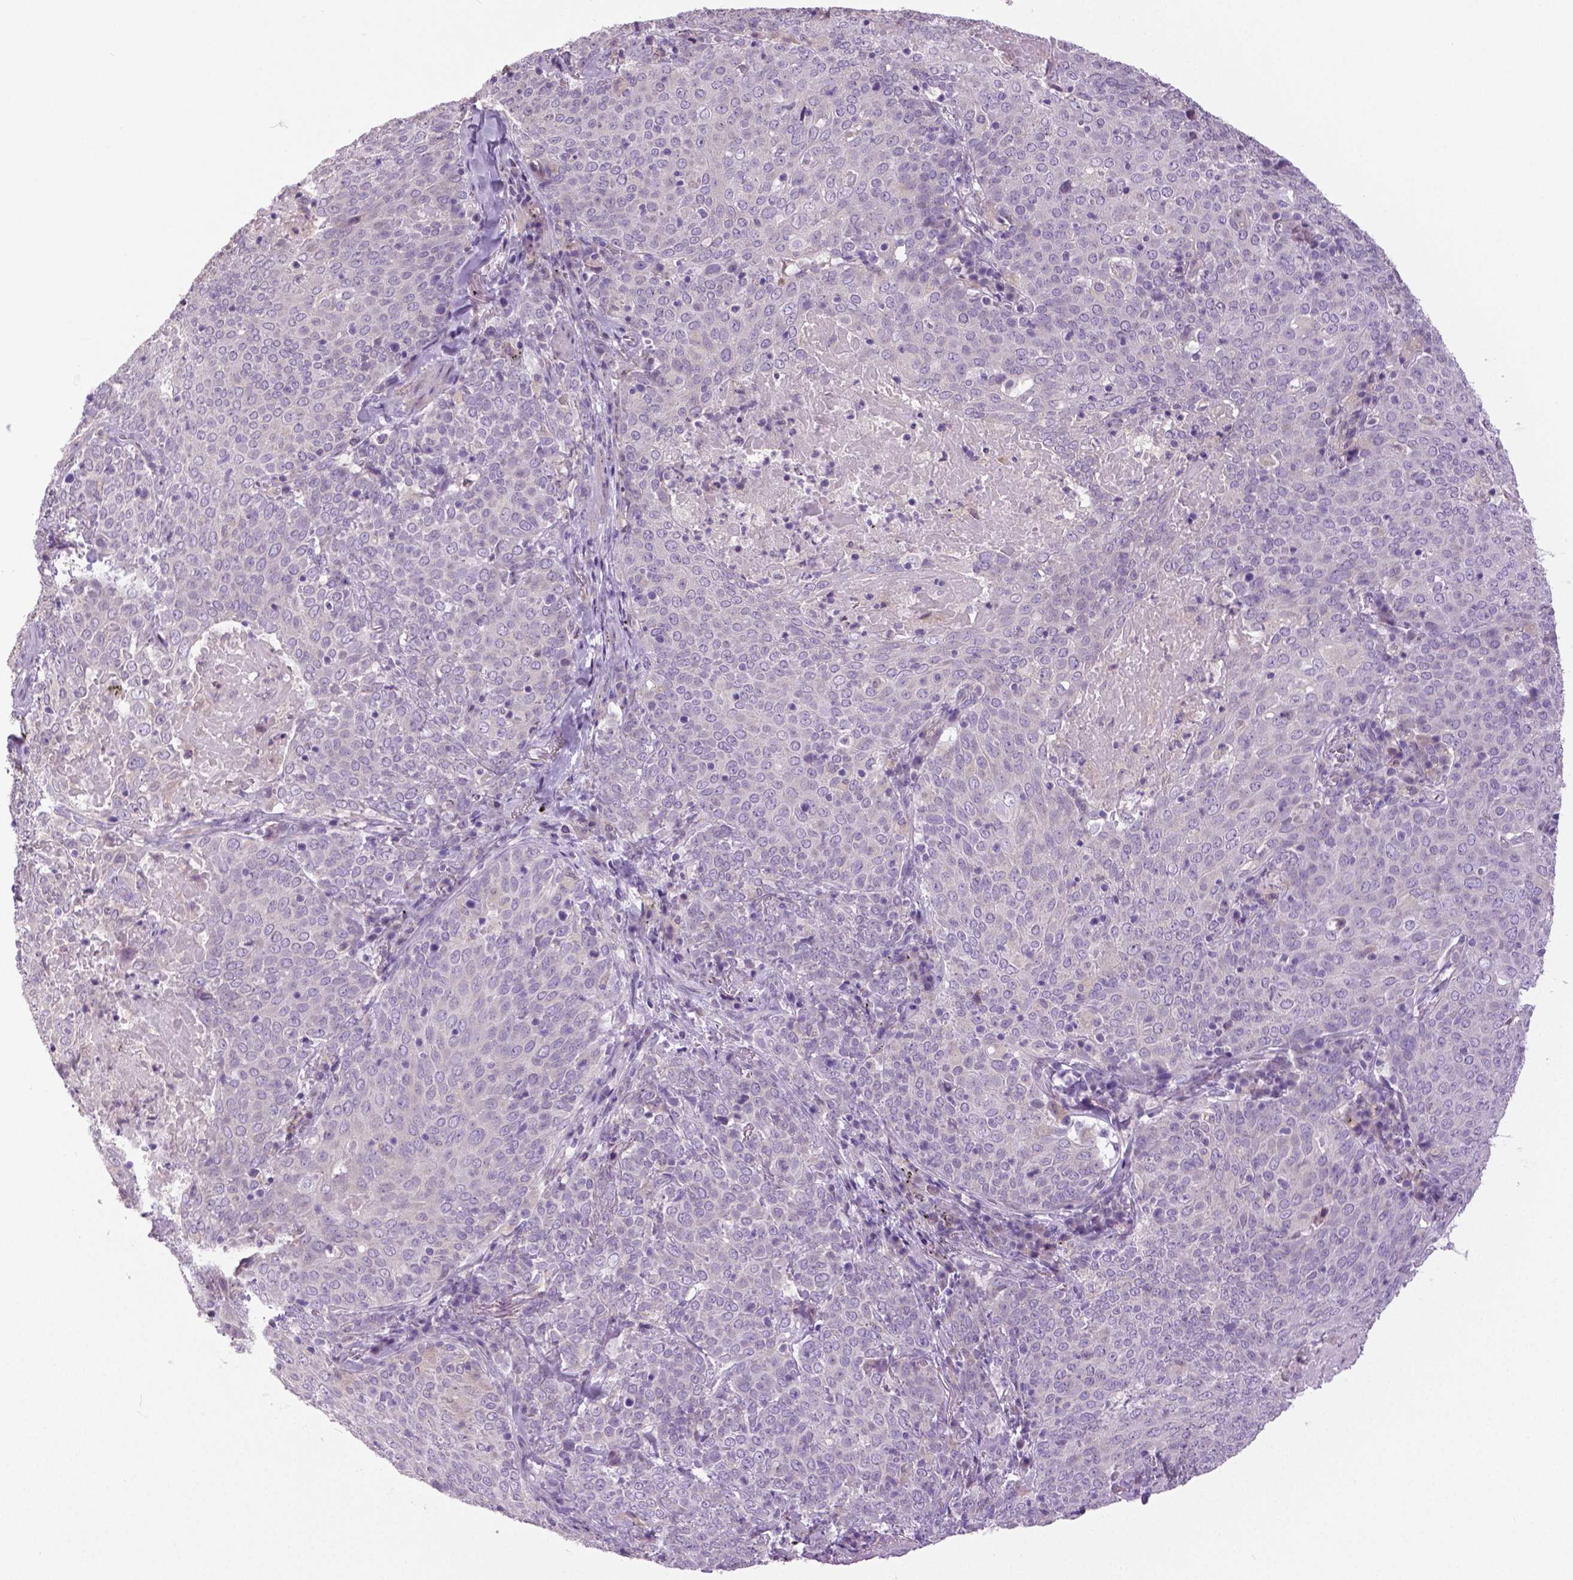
{"staining": {"intensity": "negative", "quantity": "none", "location": "none"}, "tissue": "lung cancer", "cell_type": "Tumor cells", "image_type": "cancer", "snomed": [{"axis": "morphology", "description": "Squamous cell carcinoma, NOS"}, {"axis": "topography", "description": "Lung"}], "caption": "Protein analysis of lung cancer (squamous cell carcinoma) exhibits no significant expression in tumor cells.", "gene": "DNAH12", "patient": {"sex": "male", "age": 82}}